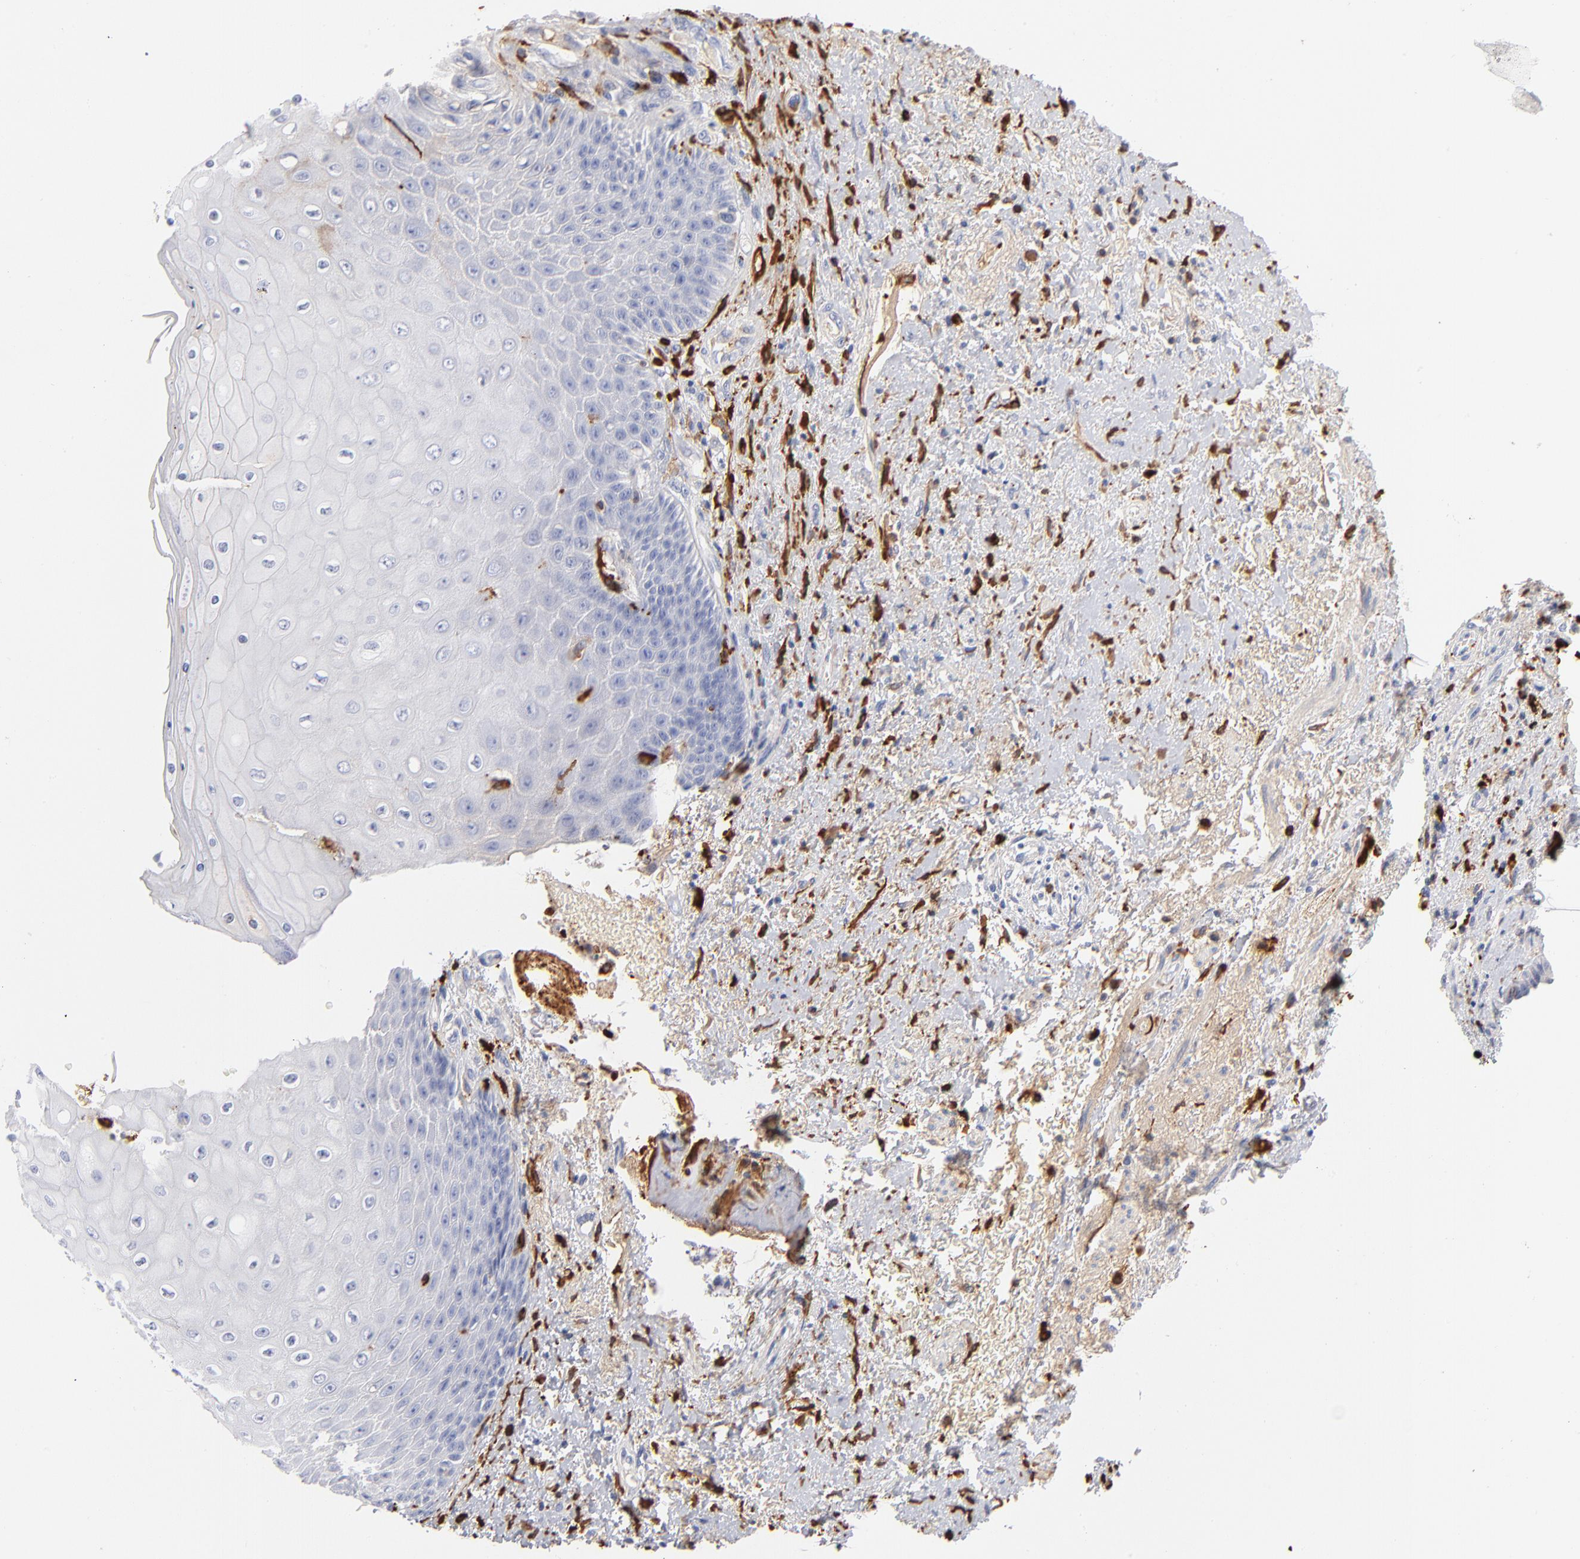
{"staining": {"intensity": "negative", "quantity": "none", "location": "none"}, "tissue": "skin", "cell_type": "Epidermal cells", "image_type": "normal", "snomed": [{"axis": "morphology", "description": "Normal tissue, NOS"}, {"axis": "topography", "description": "Anal"}], "caption": "Immunohistochemistry of benign skin exhibits no staining in epidermal cells. Nuclei are stained in blue.", "gene": "APOH", "patient": {"sex": "female", "age": 46}}